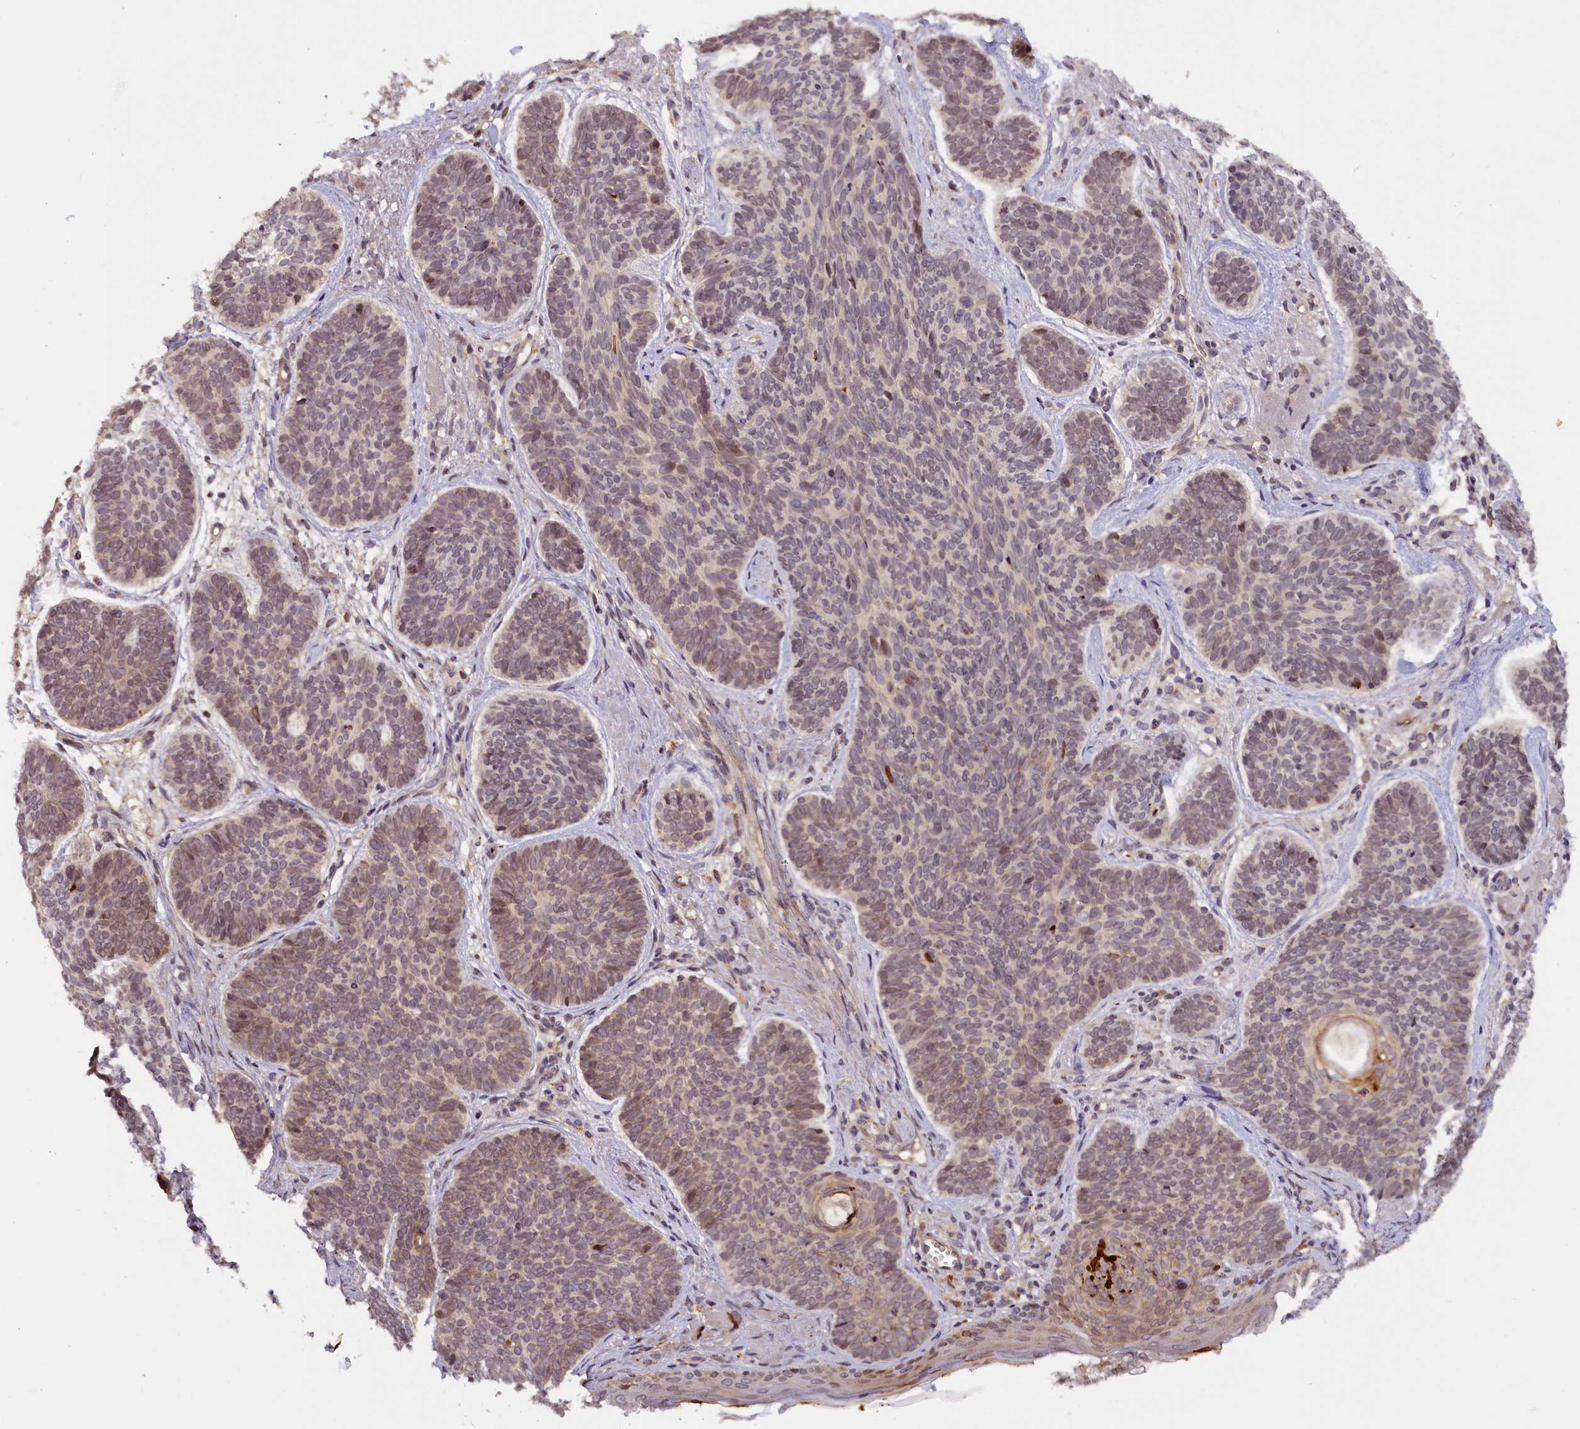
{"staining": {"intensity": "weak", "quantity": "25%-75%", "location": "nuclear"}, "tissue": "skin cancer", "cell_type": "Tumor cells", "image_type": "cancer", "snomed": [{"axis": "morphology", "description": "Basal cell carcinoma"}, {"axis": "topography", "description": "Skin"}], "caption": "Immunohistochemical staining of human skin cancer exhibits low levels of weak nuclear protein positivity in approximately 25%-75% of tumor cells. (DAB (3,3'-diaminobenzidine) = brown stain, brightfield microscopy at high magnification).", "gene": "ZNF480", "patient": {"sex": "female", "age": 74}}